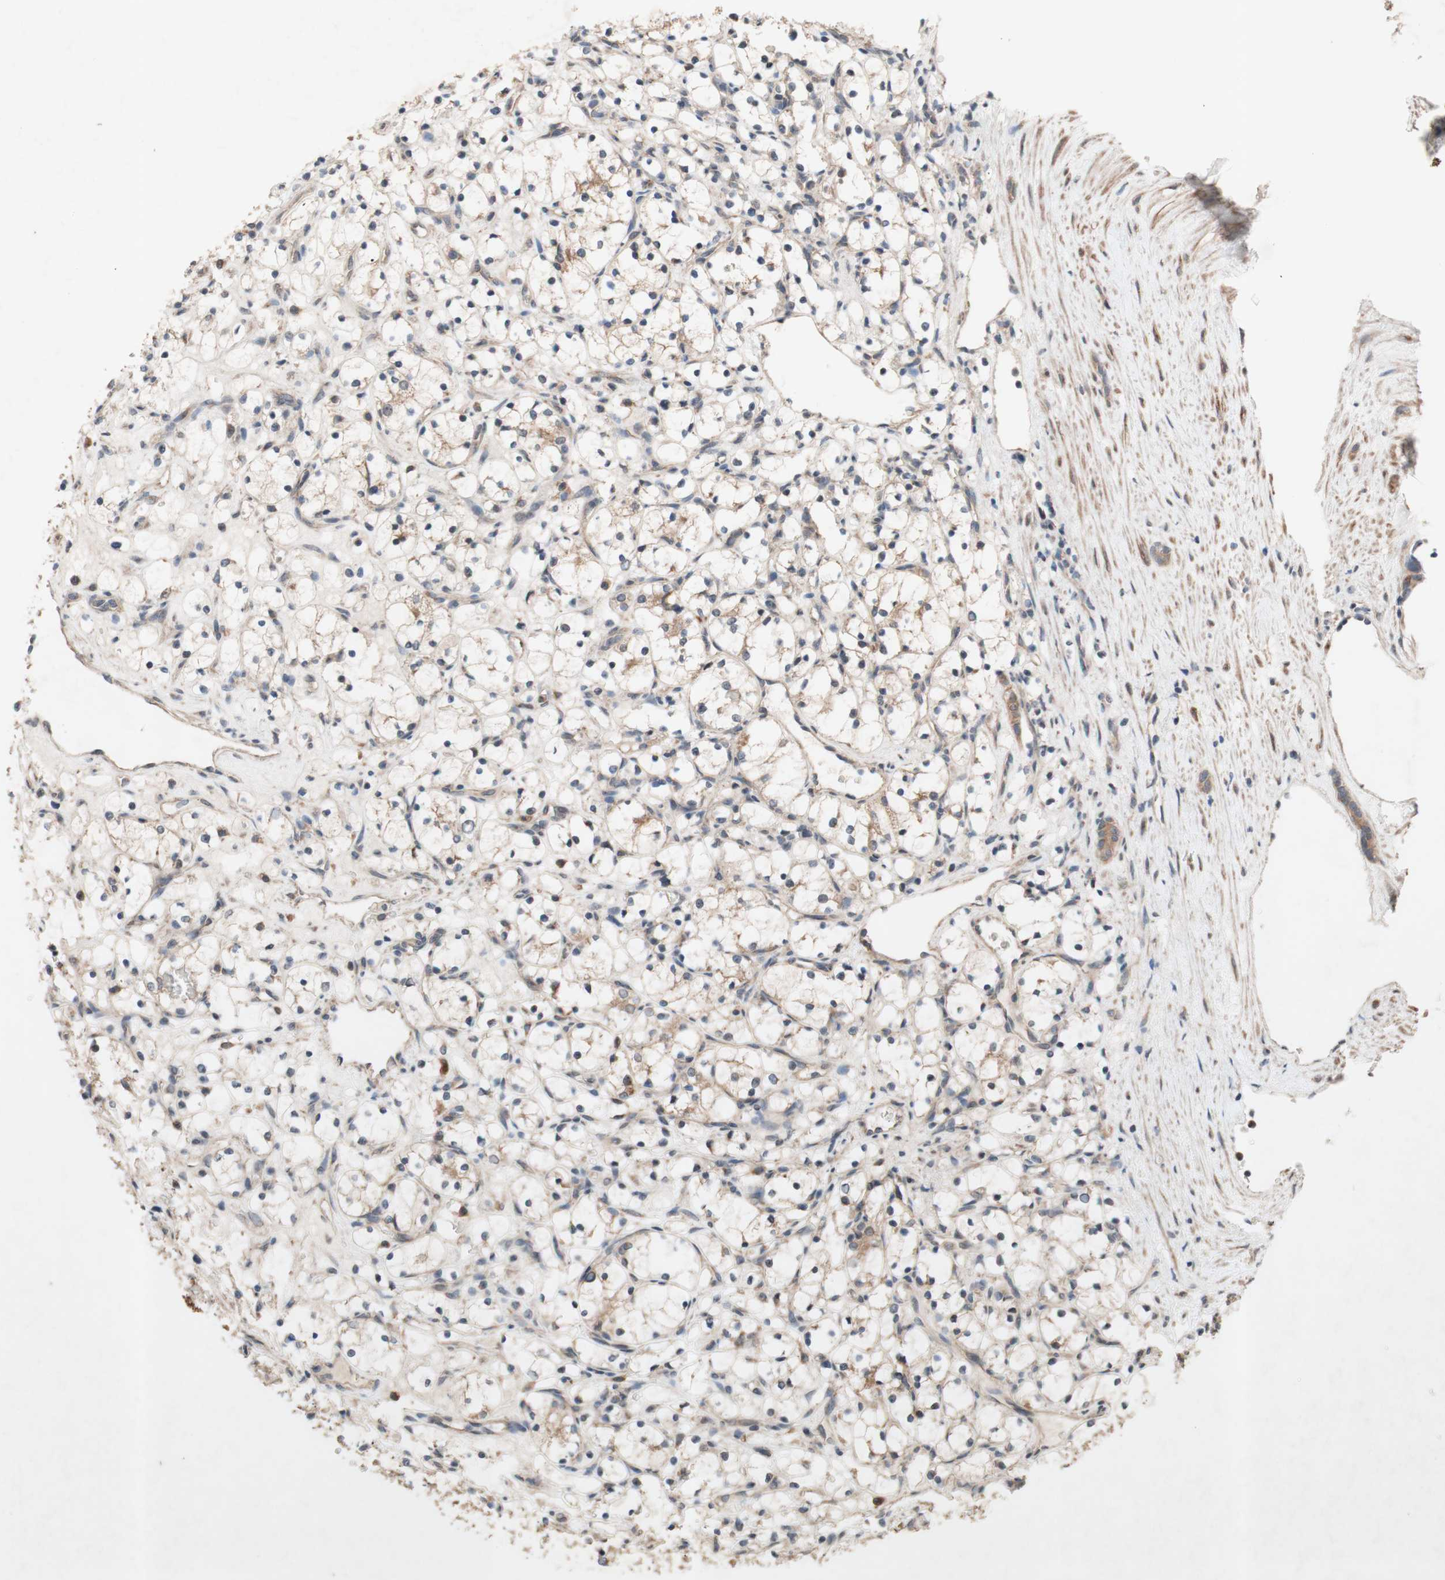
{"staining": {"intensity": "weak", "quantity": "<25%", "location": "cytoplasmic/membranous"}, "tissue": "renal cancer", "cell_type": "Tumor cells", "image_type": "cancer", "snomed": [{"axis": "morphology", "description": "Adenocarcinoma, NOS"}, {"axis": "topography", "description": "Kidney"}], "caption": "This is an immunohistochemistry histopathology image of human renal adenocarcinoma. There is no positivity in tumor cells.", "gene": "DDOST", "patient": {"sex": "female", "age": 69}}